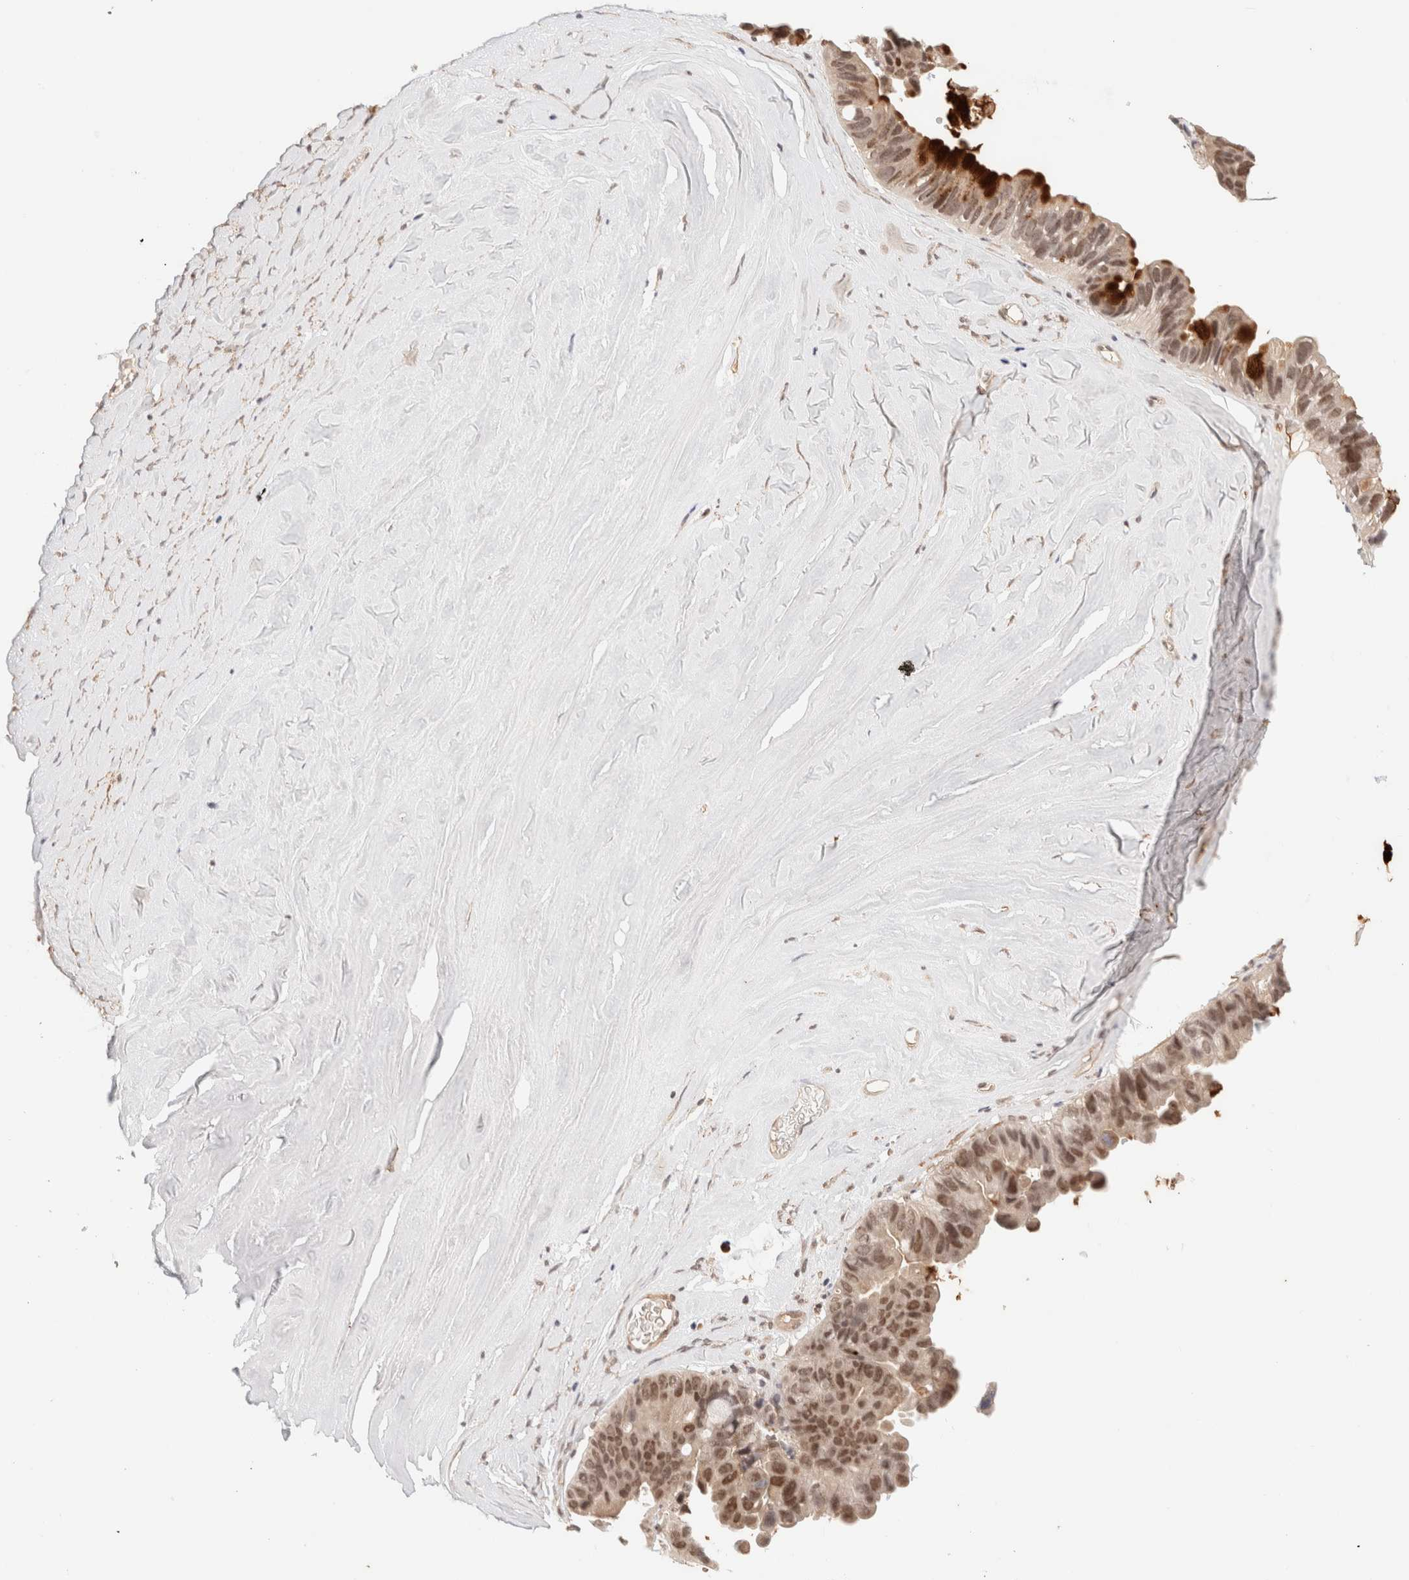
{"staining": {"intensity": "moderate", "quantity": ">75%", "location": "nuclear"}, "tissue": "ovarian cancer", "cell_type": "Tumor cells", "image_type": "cancer", "snomed": [{"axis": "morphology", "description": "Cystadenocarcinoma, mucinous, NOS"}, {"axis": "topography", "description": "Ovary"}], "caption": "This is an image of immunohistochemistry (IHC) staining of ovarian cancer, which shows moderate positivity in the nuclear of tumor cells.", "gene": "BRPF3", "patient": {"sex": "female", "age": 61}}